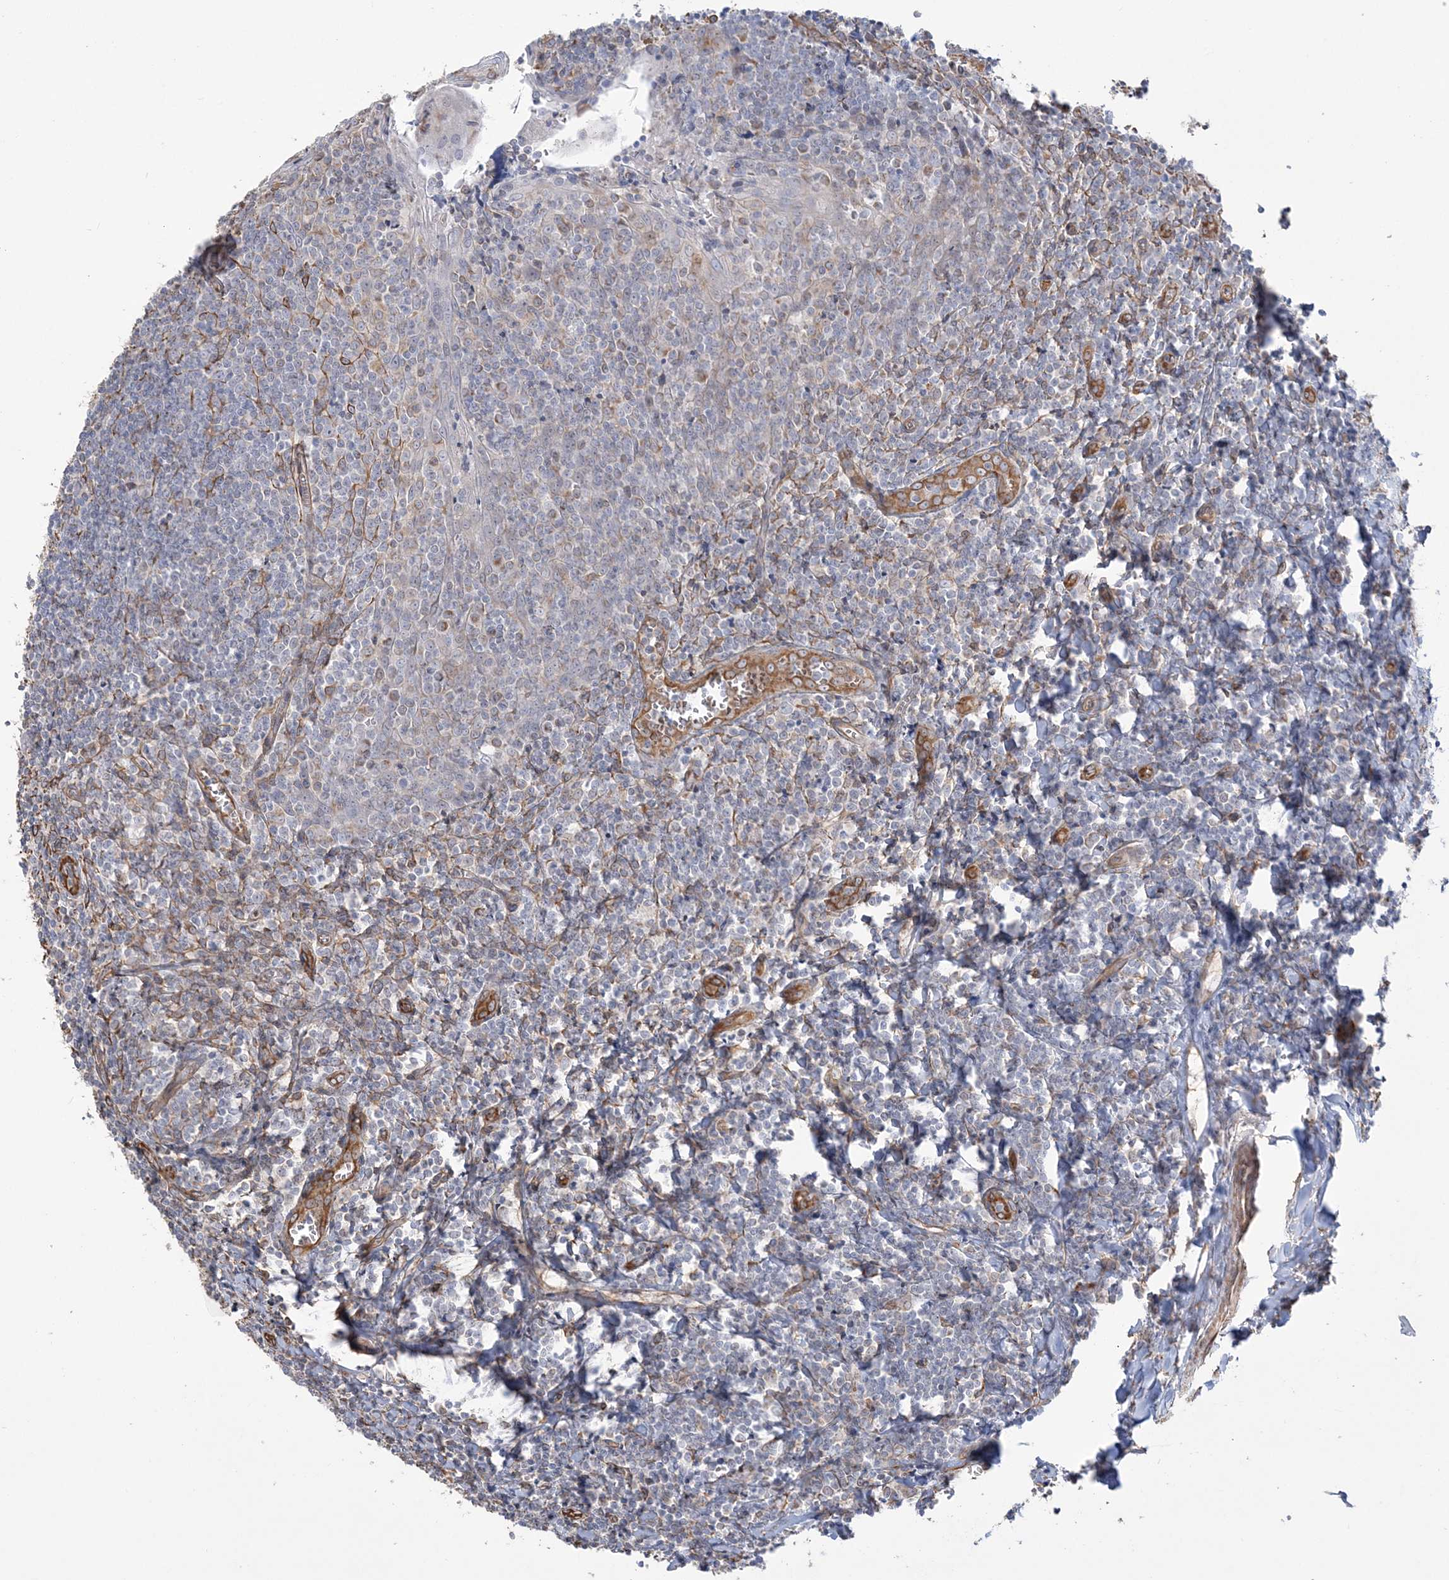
{"staining": {"intensity": "weak", "quantity": "<25%", "location": "cytoplasmic/membranous"}, "tissue": "tonsil", "cell_type": "Germinal center cells", "image_type": "normal", "snomed": [{"axis": "morphology", "description": "Normal tissue, NOS"}, {"axis": "topography", "description": "Tonsil"}], "caption": "Benign tonsil was stained to show a protein in brown. There is no significant positivity in germinal center cells. Brightfield microscopy of immunohistochemistry stained with DAB (brown) and hematoxylin (blue), captured at high magnification.", "gene": "ZNF821", "patient": {"sex": "male", "age": 27}}